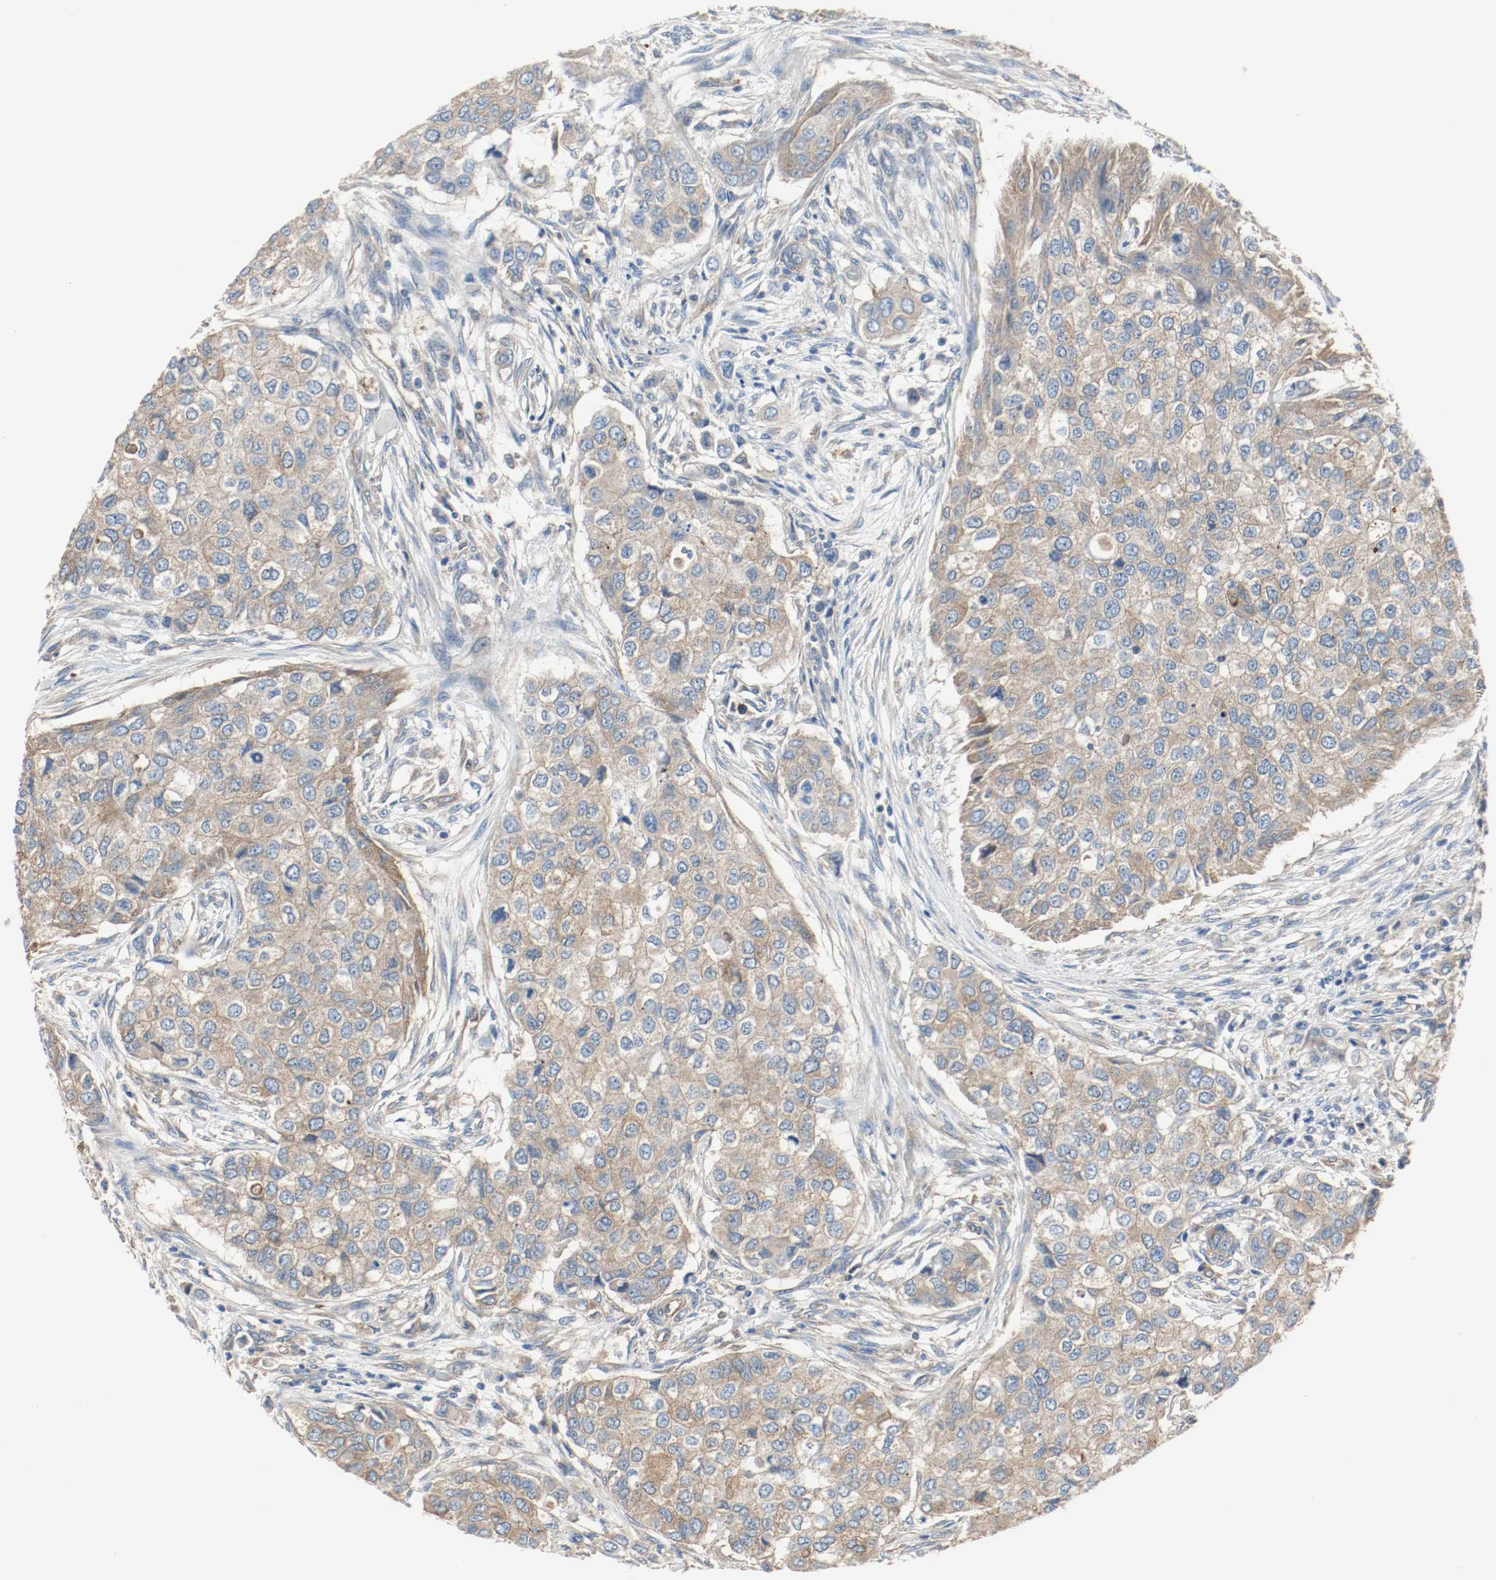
{"staining": {"intensity": "moderate", "quantity": ">75%", "location": "cytoplasmic/membranous"}, "tissue": "breast cancer", "cell_type": "Tumor cells", "image_type": "cancer", "snomed": [{"axis": "morphology", "description": "Normal tissue, NOS"}, {"axis": "morphology", "description": "Duct carcinoma"}, {"axis": "topography", "description": "Breast"}], "caption": "Protein staining of intraductal carcinoma (breast) tissue reveals moderate cytoplasmic/membranous staining in about >75% of tumor cells.", "gene": "TUBA3D", "patient": {"sex": "female", "age": 49}}